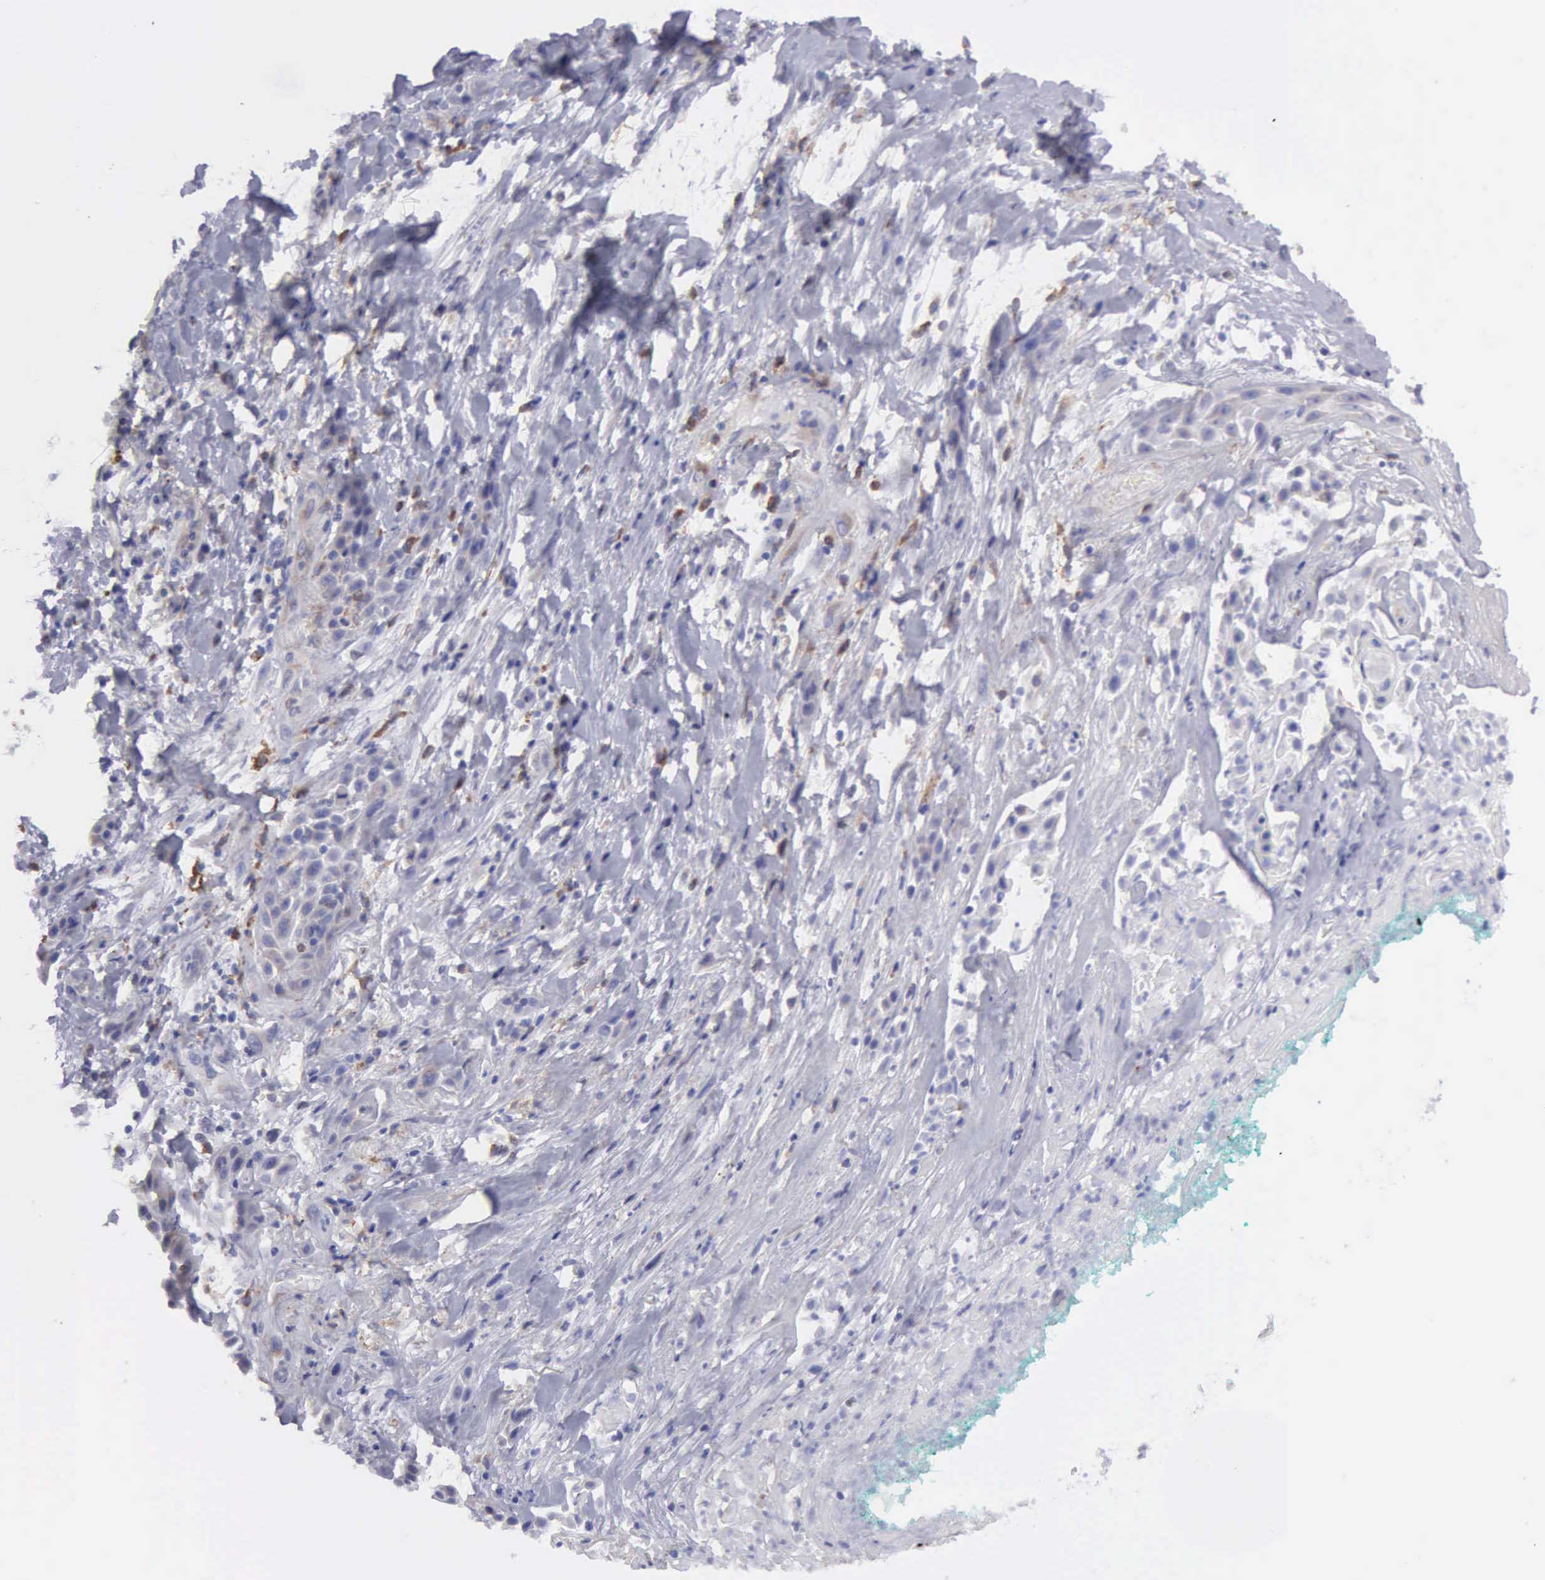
{"staining": {"intensity": "weak", "quantity": "<25%", "location": "cytoplasmic/membranous"}, "tissue": "skin cancer", "cell_type": "Tumor cells", "image_type": "cancer", "snomed": [{"axis": "morphology", "description": "Squamous cell carcinoma, NOS"}, {"axis": "topography", "description": "Skin"}, {"axis": "topography", "description": "Anal"}], "caption": "The histopathology image exhibits no staining of tumor cells in skin cancer (squamous cell carcinoma). (IHC, brightfield microscopy, high magnification).", "gene": "TYRP1", "patient": {"sex": "male", "age": 64}}